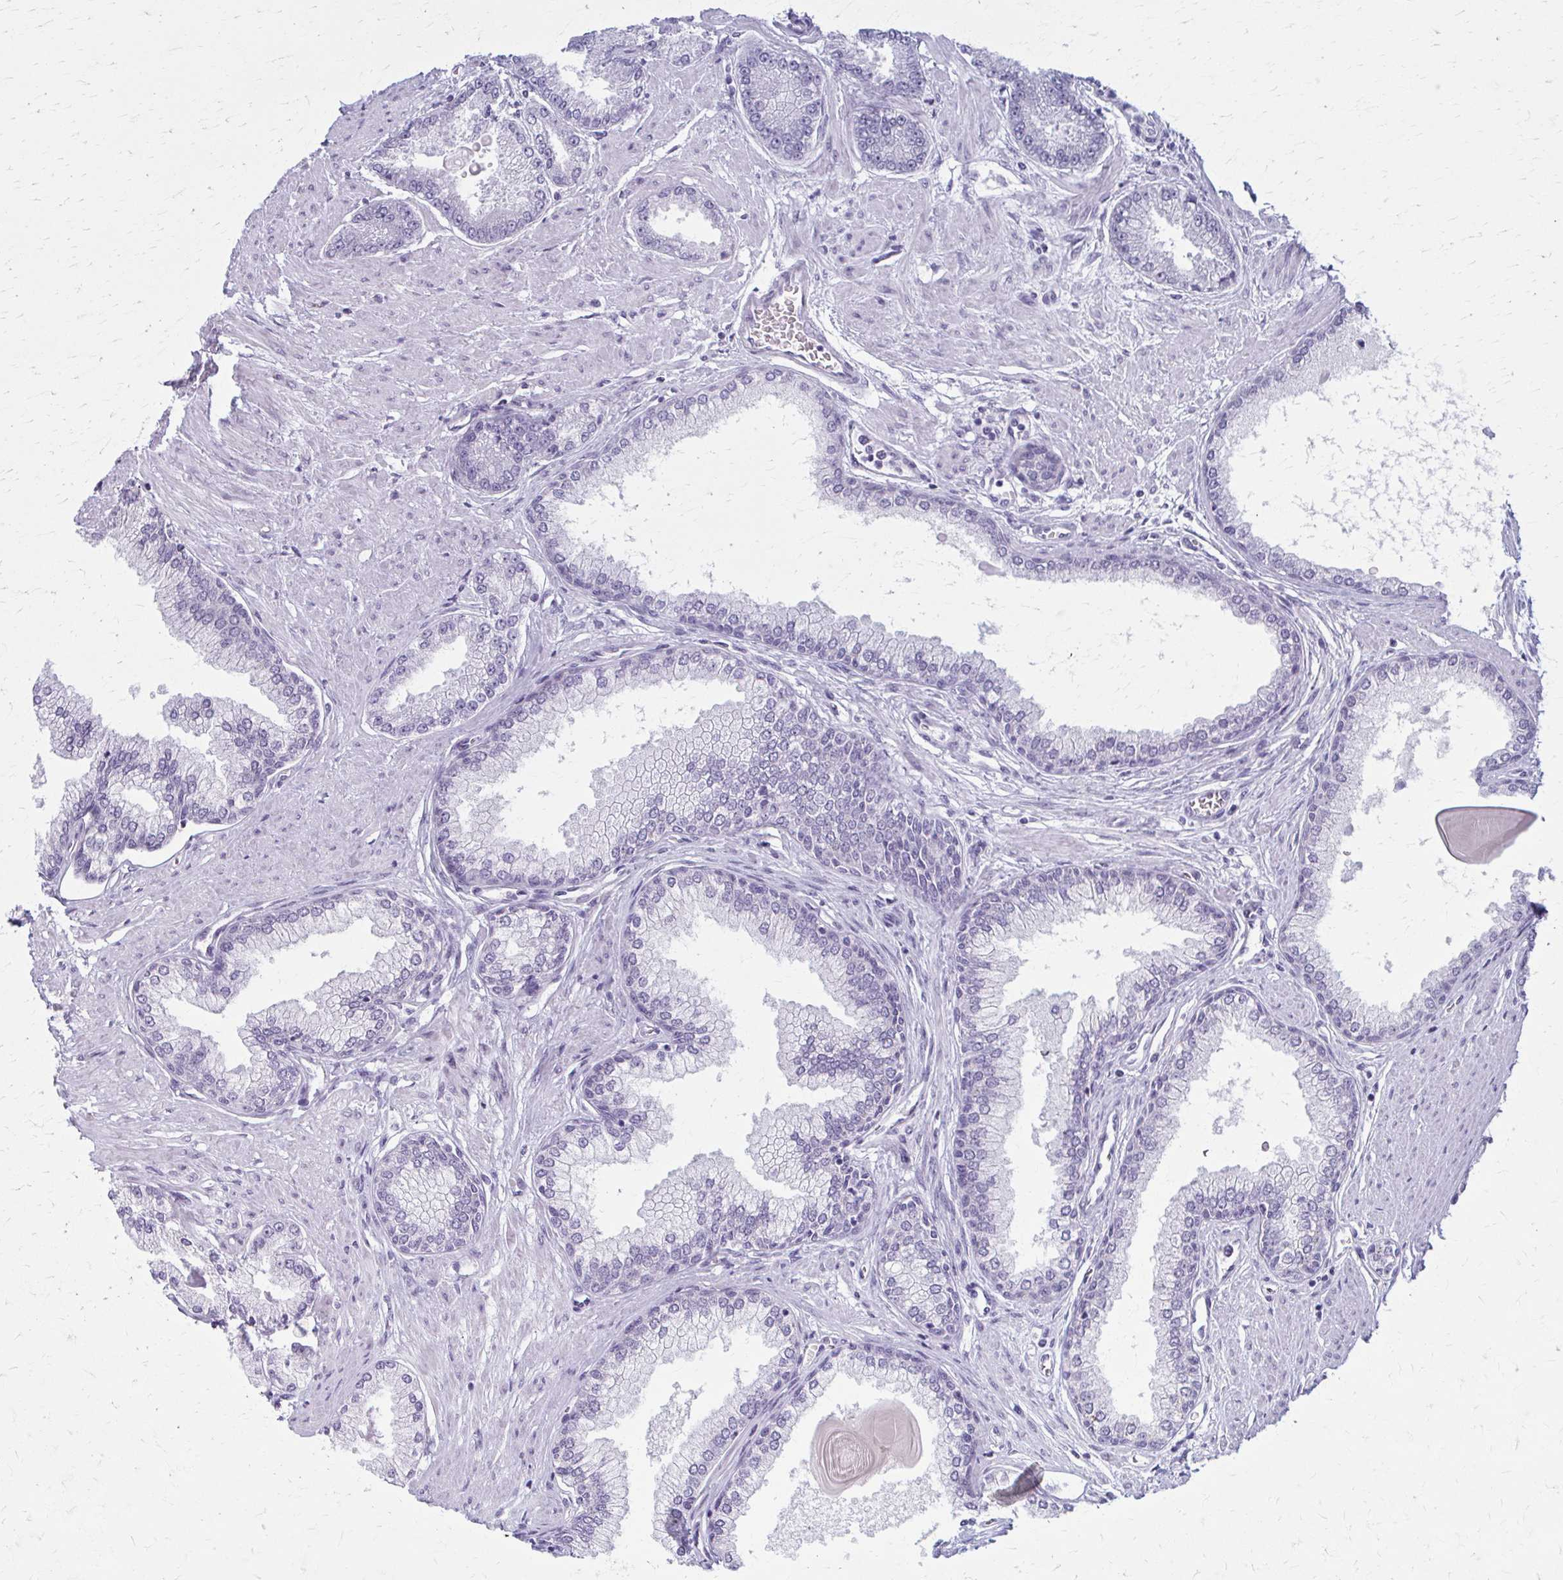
{"staining": {"intensity": "negative", "quantity": "none", "location": "none"}, "tissue": "prostate cancer", "cell_type": "Tumor cells", "image_type": "cancer", "snomed": [{"axis": "morphology", "description": "Adenocarcinoma, Low grade"}, {"axis": "topography", "description": "Prostate"}], "caption": "This is an immunohistochemistry image of human prostate cancer (adenocarcinoma (low-grade)). There is no staining in tumor cells.", "gene": "PRKRA", "patient": {"sex": "male", "age": 67}}